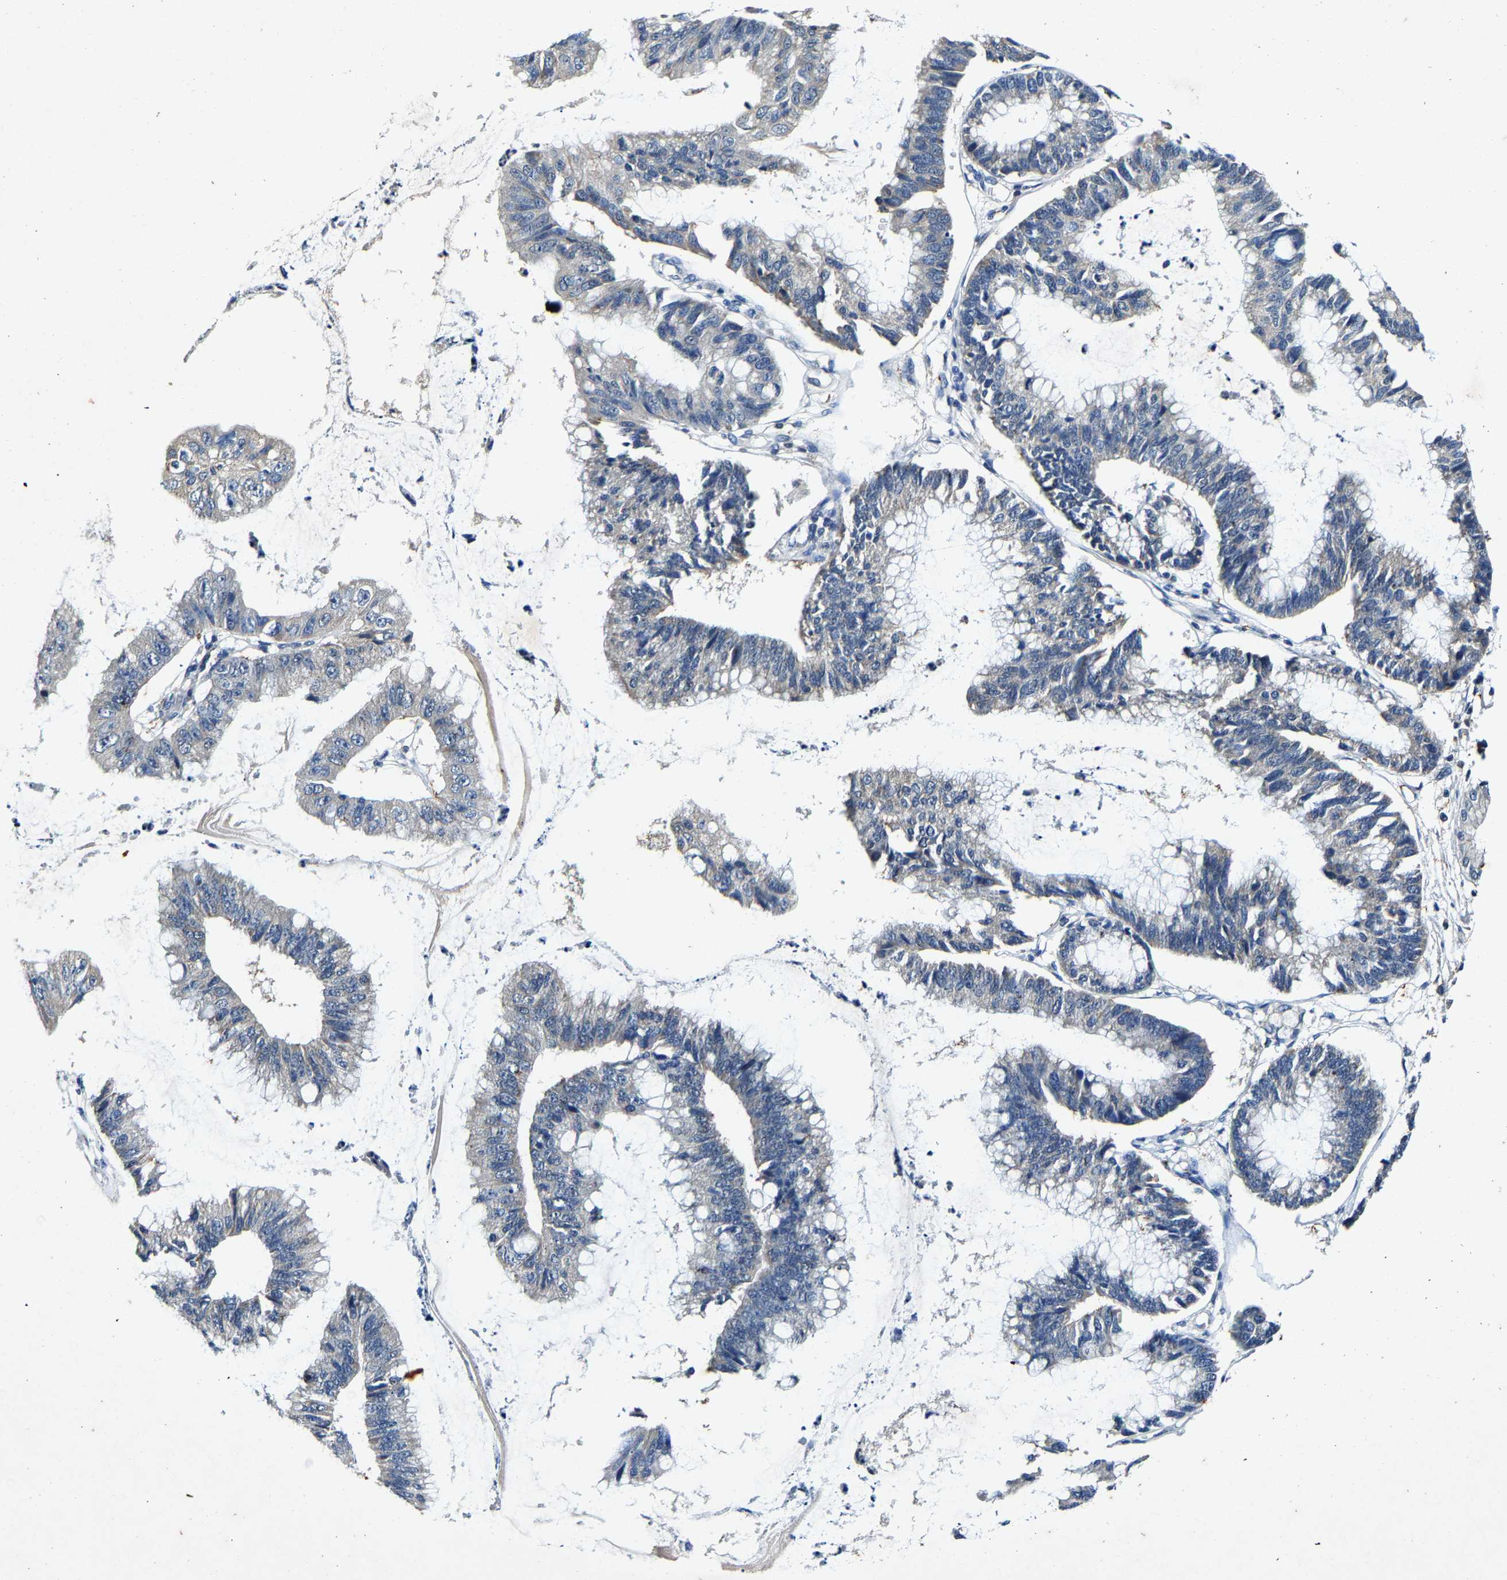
{"staining": {"intensity": "negative", "quantity": "none", "location": "none"}, "tissue": "stomach cancer", "cell_type": "Tumor cells", "image_type": "cancer", "snomed": [{"axis": "morphology", "description": "Adenocarcinoma, NOS"}, {"axis": "topography", "description": "Stomach"}], "caption": "Immunohistochemical staining of human stomach cancer reveals no significant staining in tumor cells.", "gene": "SLC25A25", "patient": {"sex": "male", "age": 59}}